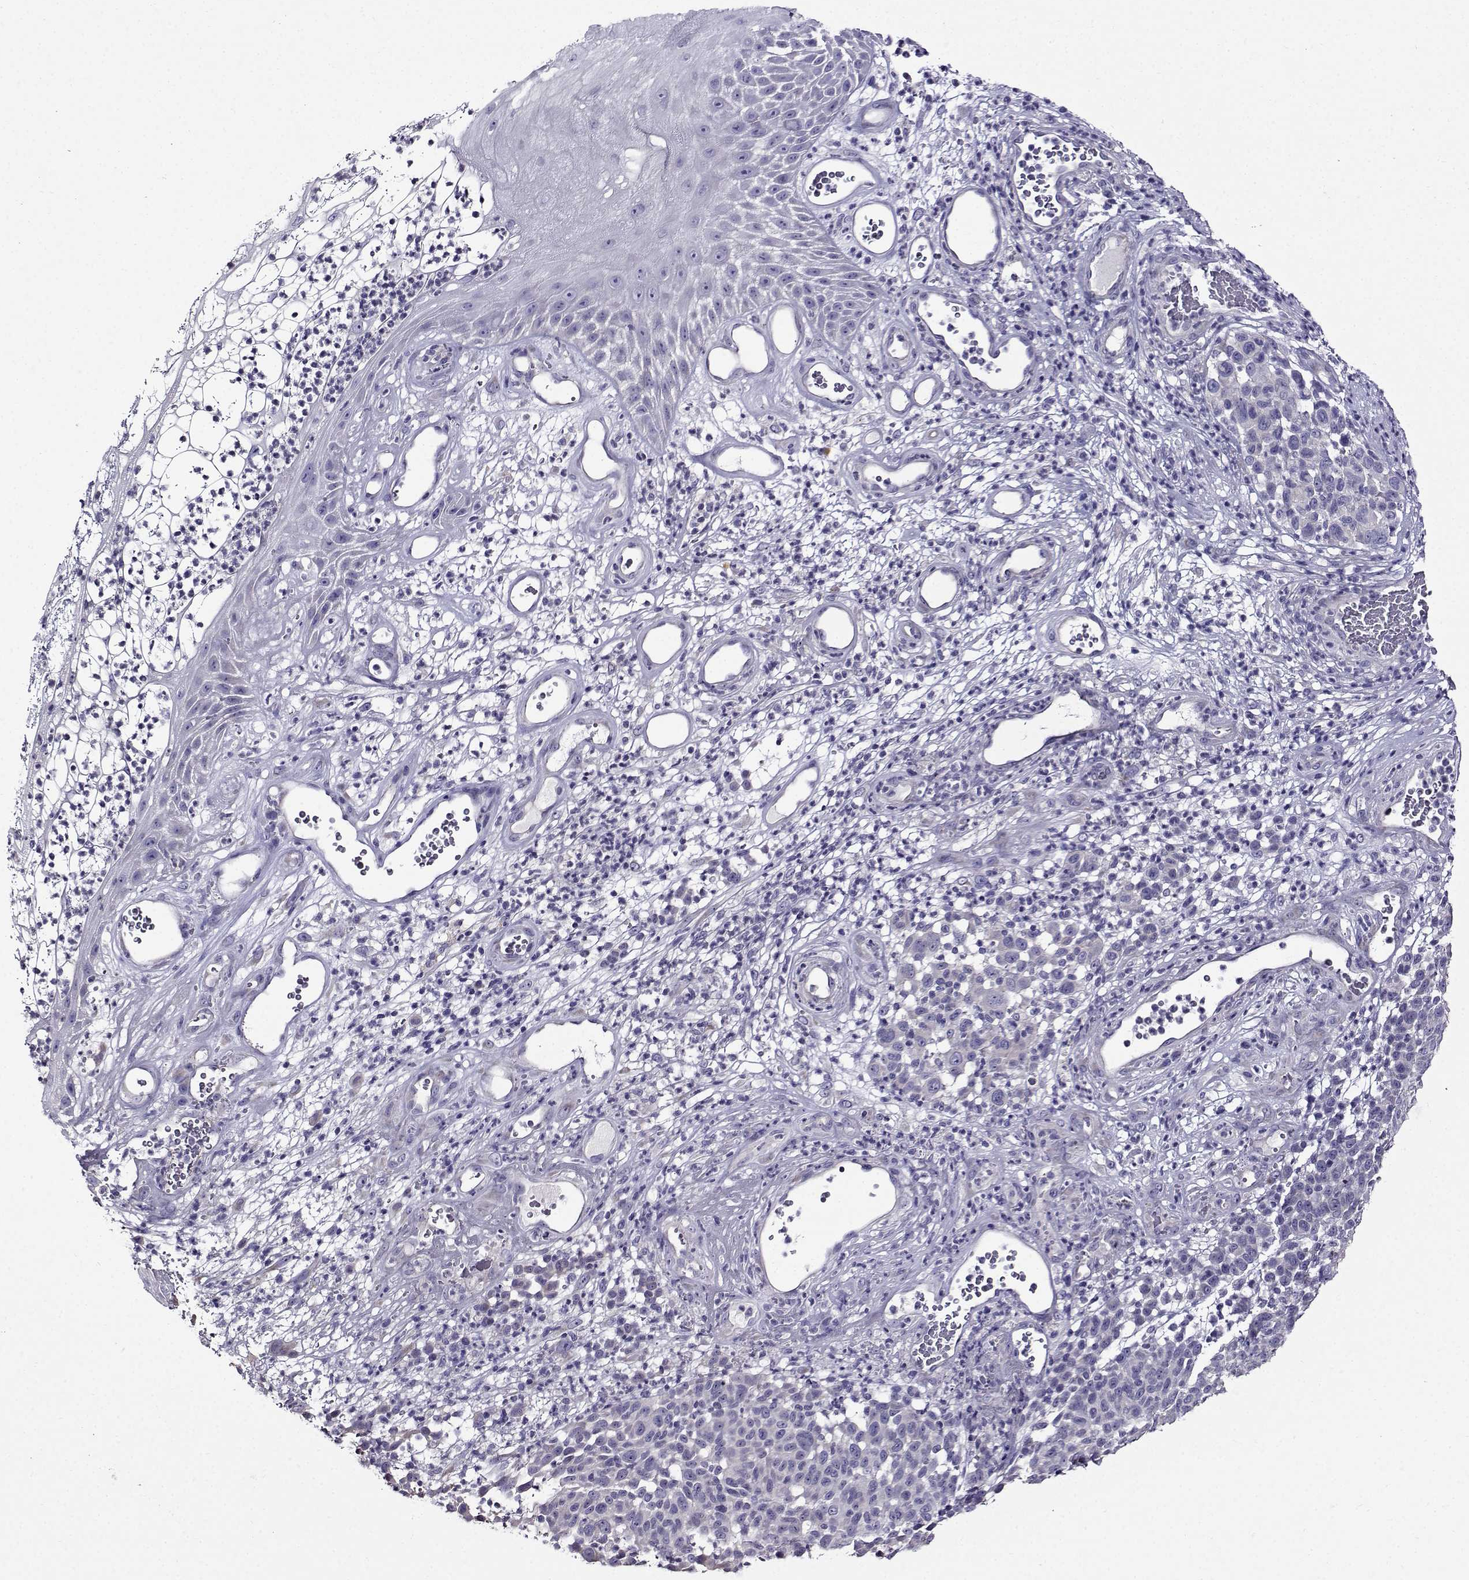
{"staining": {"intensity": "negative", "quantity": "none", "location": "none"}, "tissue": "melanoma", "cell_type": "Tumor cells", "image_type": "cancer", "snomed": [{"axis": "morphology", "description": "Malignant melanoma, NOS"}, {"axis": "topography", "description": "Skin"}], "caption": "Immunohistochemistry (IHC) of human malignant melanoma exhibits no expression in tumor cells.", "gene": "TMEM266", "patient": {"sex": "male", "age": 59}}